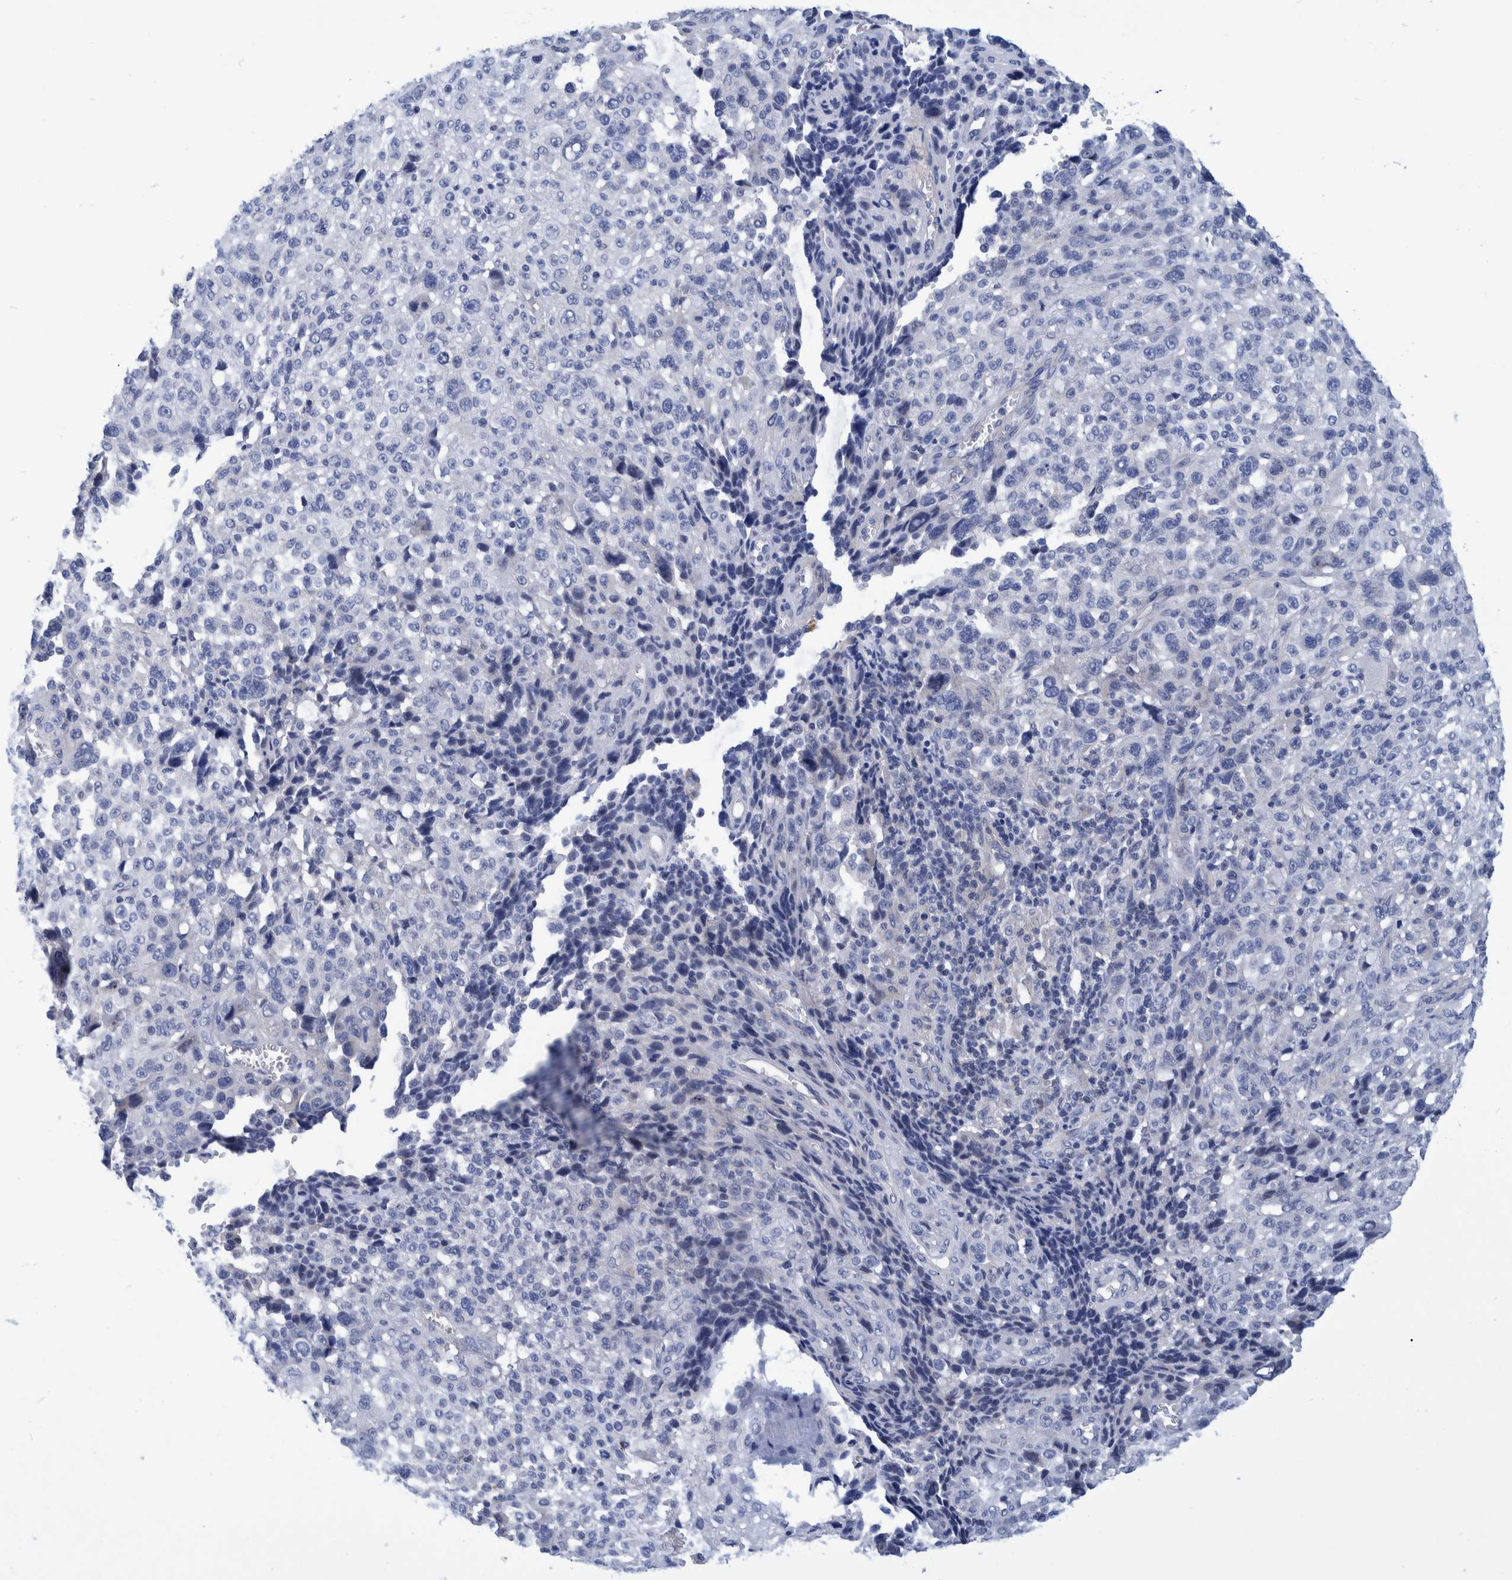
{"staining": {"intensity": "negative", "quantity": "none", "location": "none"}, "tissue": "melanoma", "cell_type": "Tumor cells", "image_type": "cancer", "snomed": [{"axis": "morphology", "description": "Malignant melanoma, NOS"}, {"axis": "topography", "description": "Skin"}], "caption": "DAB immunohistochemical staining of melanoma exhibits no significant staining in tumor cells.", "gene": "MKS1", "patient": {"sex": "female", "age": 55}}